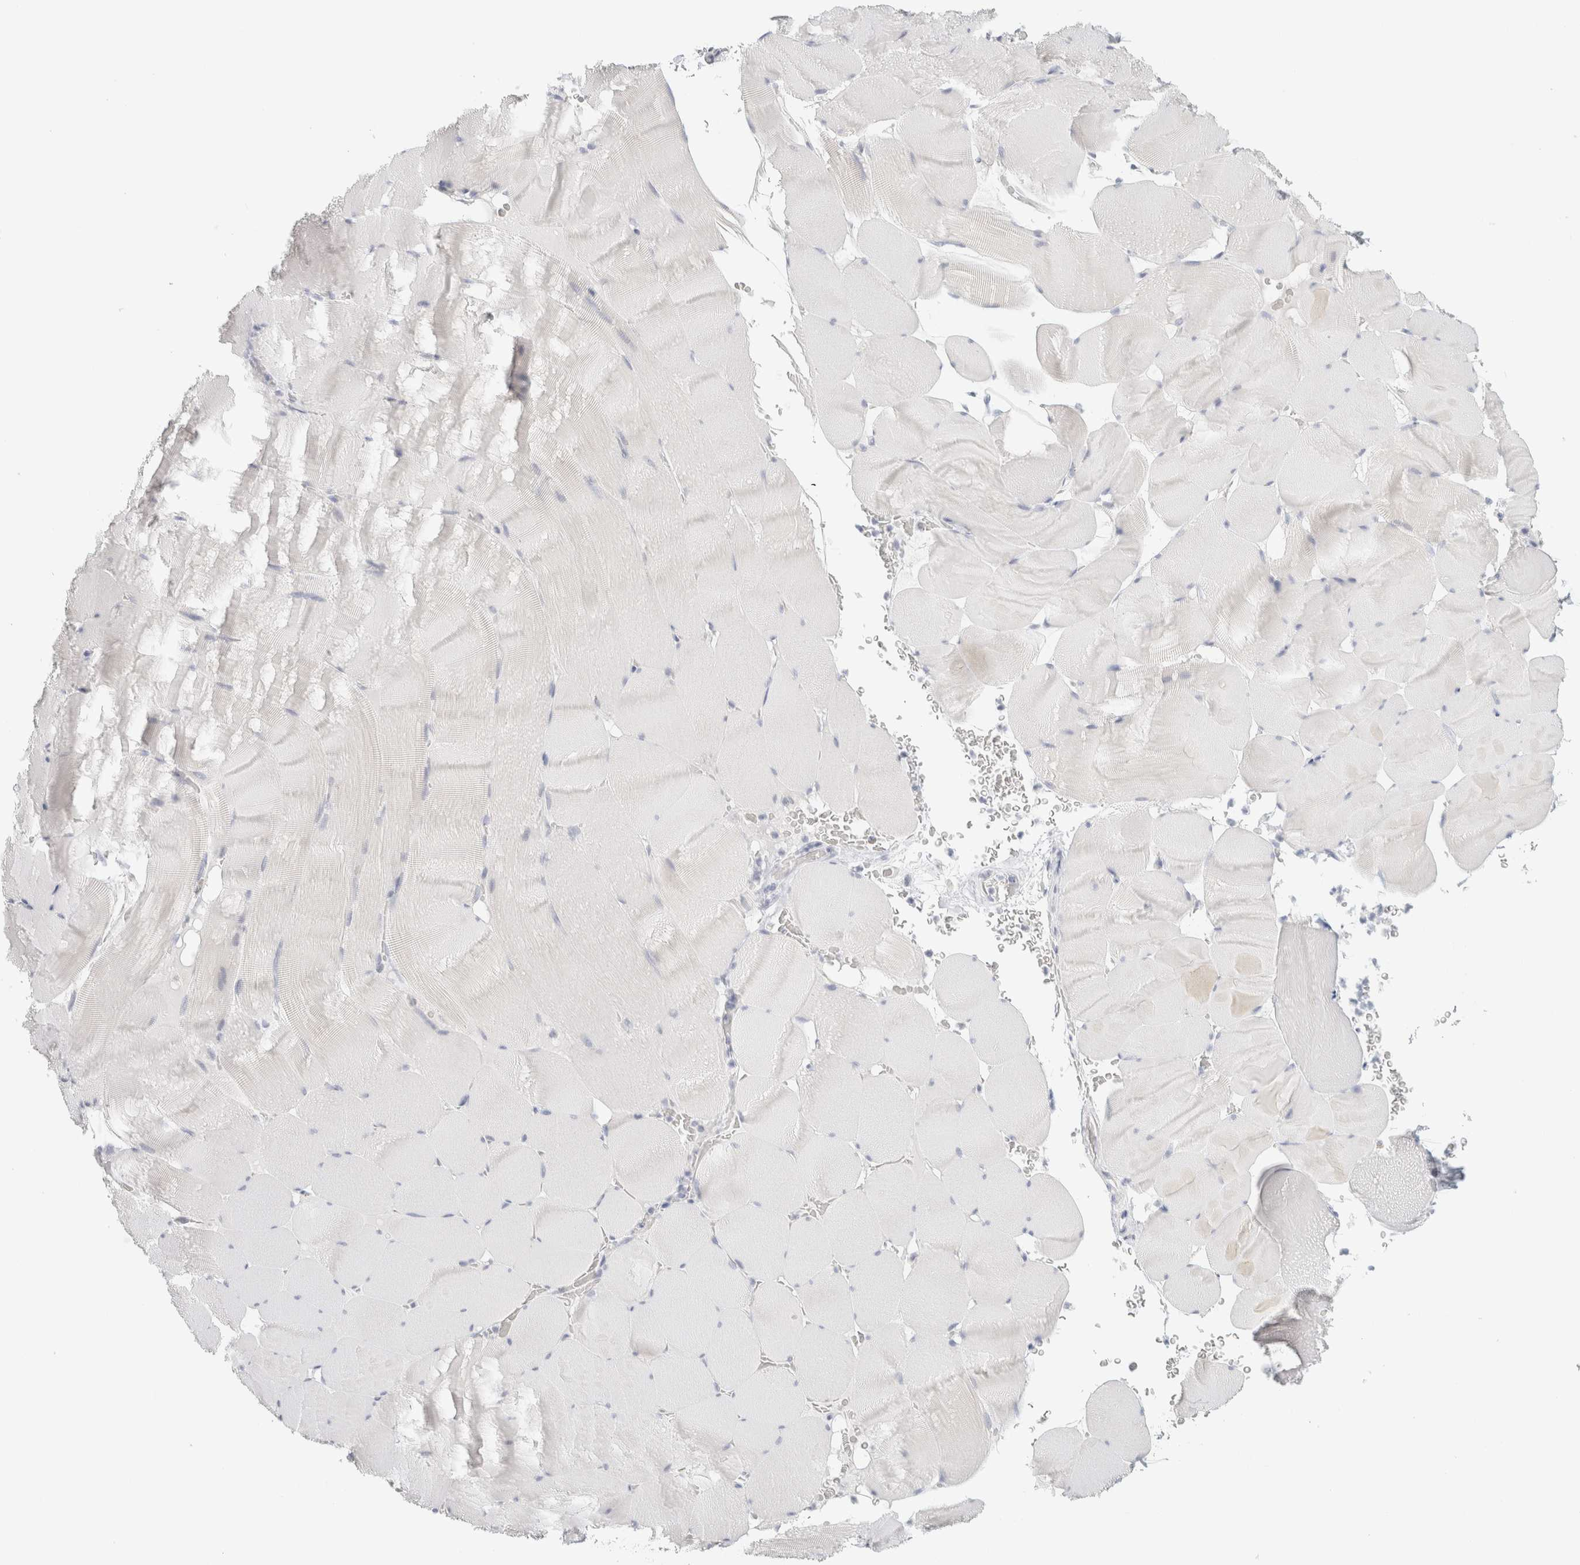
{"staining": {"intensity": "negative", "quantity": "none", "location": "none"}, "tissue": "skeletal muscle", "cell_type": "Myocytes", "image_type": "normal", "snomed": [{"axis": "morphology", "description": "Normal tissue, NOS"}, {"axis": "topography", "description": "Skeletal muscle"}], "caption": "IHC of unremarkable skeletal muscle displays no expression in myocytes.", "gene": "NEFM", "patient": {"sex": "male", "age": 62}}